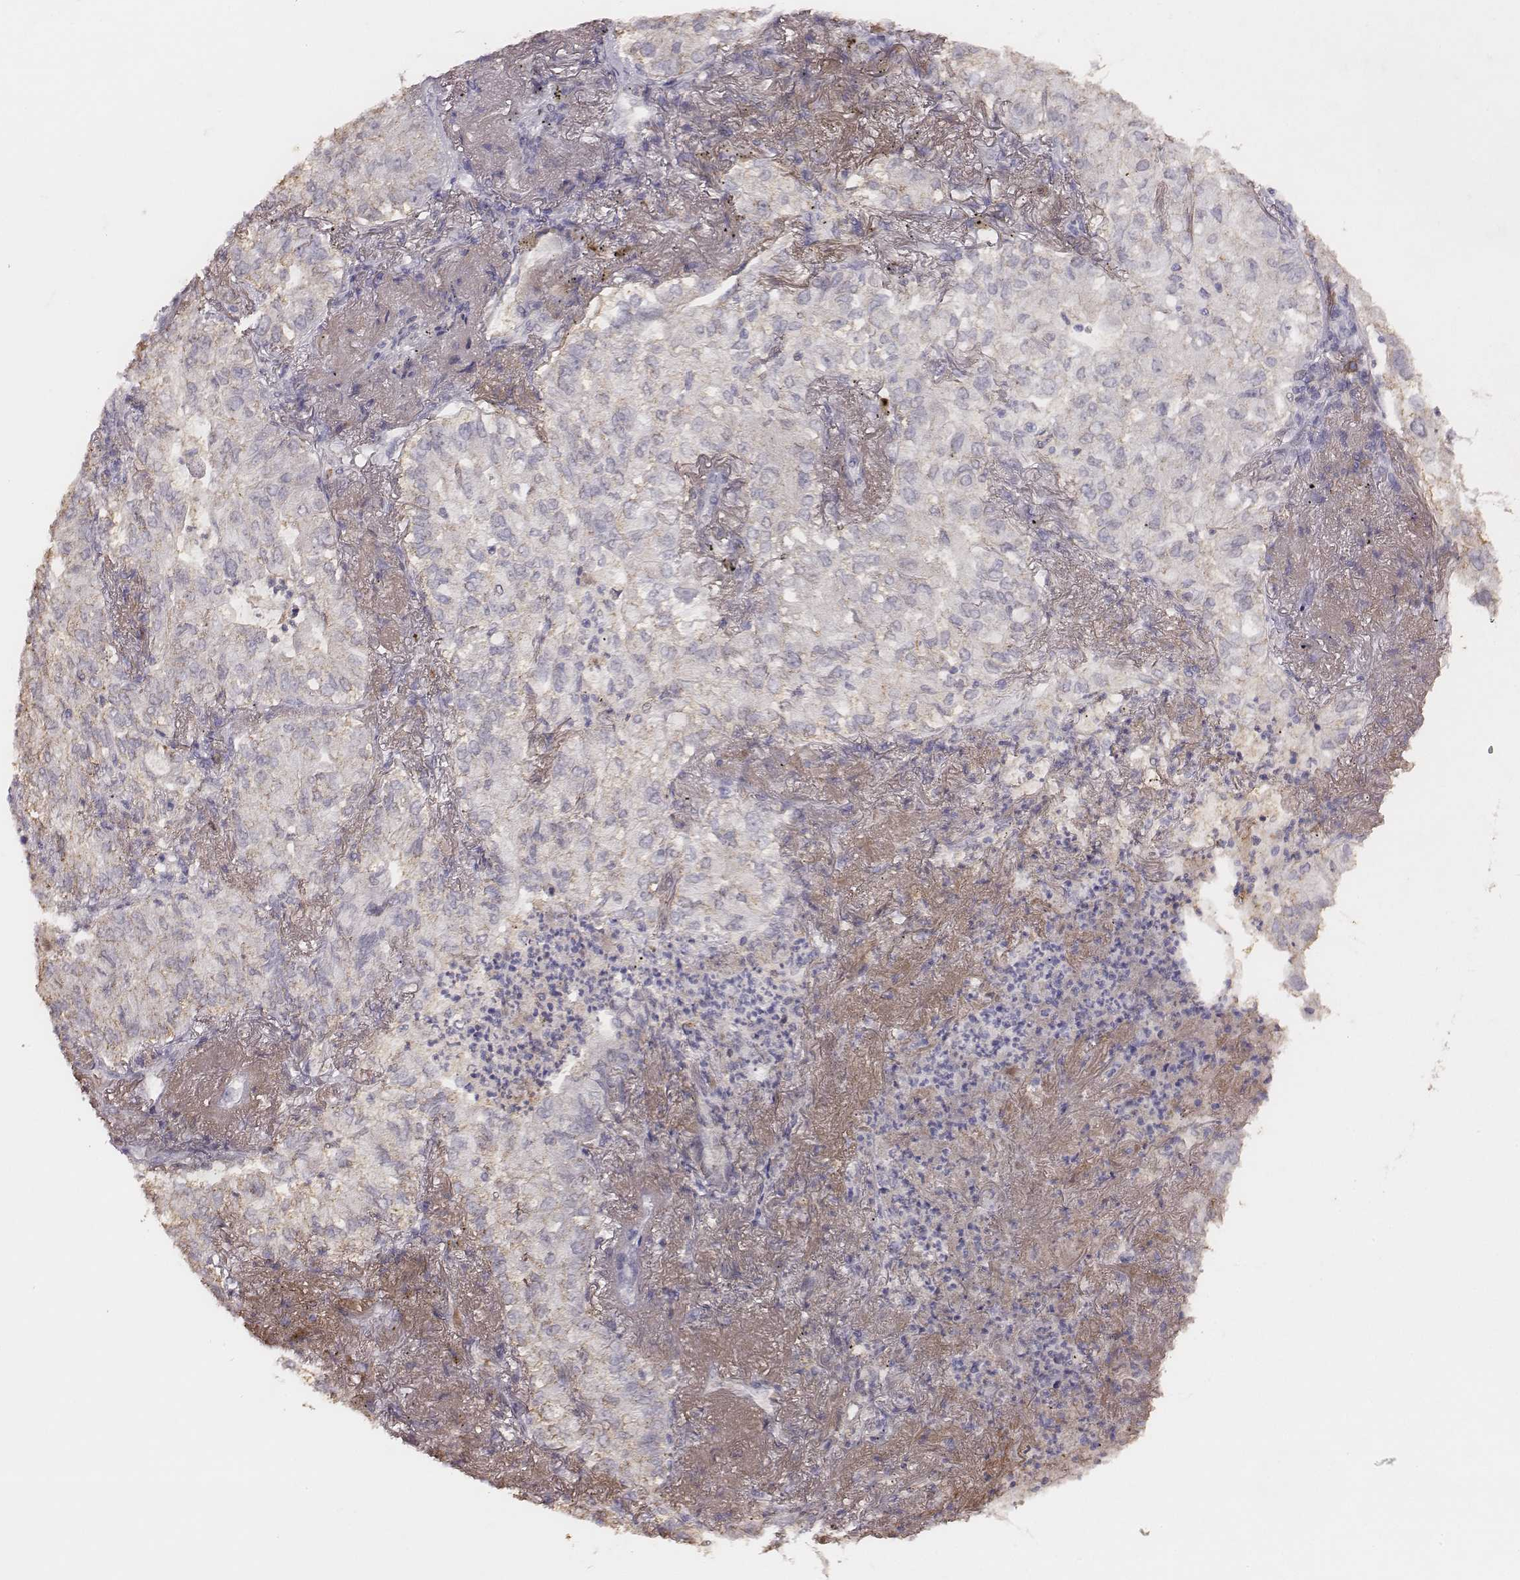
{"staining": {"intensity": "negative", "quantity": "none", "location": "none"}, "tissue": "lung cancer", "cell_type": "Tumor cells", "image_type": "cancer", "snomed": [{"axis": "morphology", "description": "Adenocarcinoma, NOS"}, {"axis": "topography", "description": "Lung"}], "caption": "This is a histopathology image of immunohistochemistry (IHC) staining of lung cancer (adenocarcinoma), which shows no expression in tumor cells.", "gene": "SLC22A6", "patient": {"sex": "female", "age": 73}}